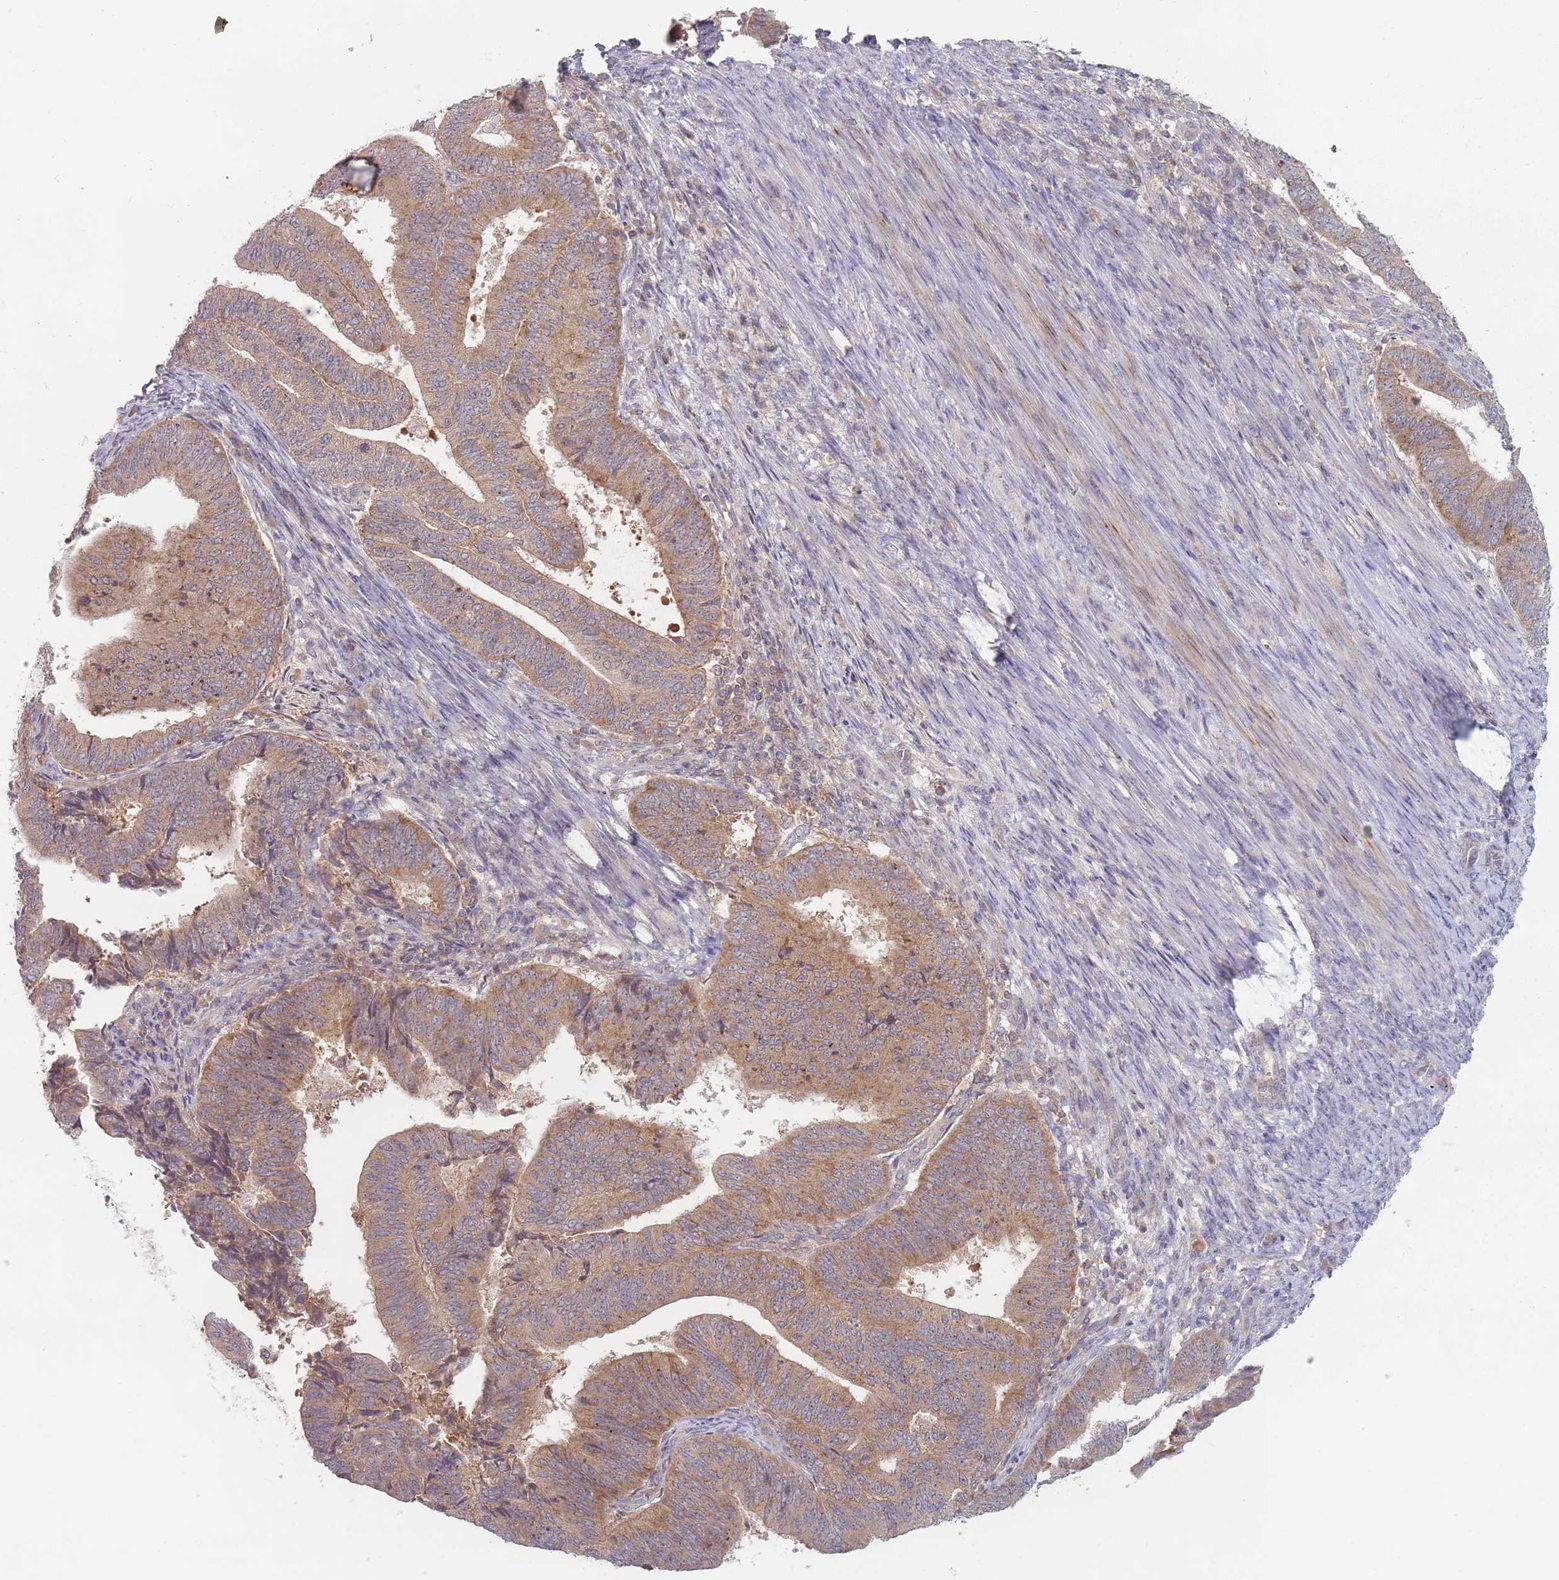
{"staining": {"intensity": "moderate", "quantity": ">75%", "location": "cytoplasmic/membranous"}, "tissue": "endometrial cancer", "cell_type": "Tumor cells", "image_type": "cancer", "snomed": [{"axis": "morphology", "description": "Adenocarcinoma, NOS"}, {"axis": "topography", "description": "Endometrium"}], "caption": "Tumor cells exhibit moderate cytoplasmic/membranous positivity in about >75% of cells in endometrial cancer (adenocarcinoma).", "gene": "ASB13", "patient": {"sex": "female", "age": 70}}